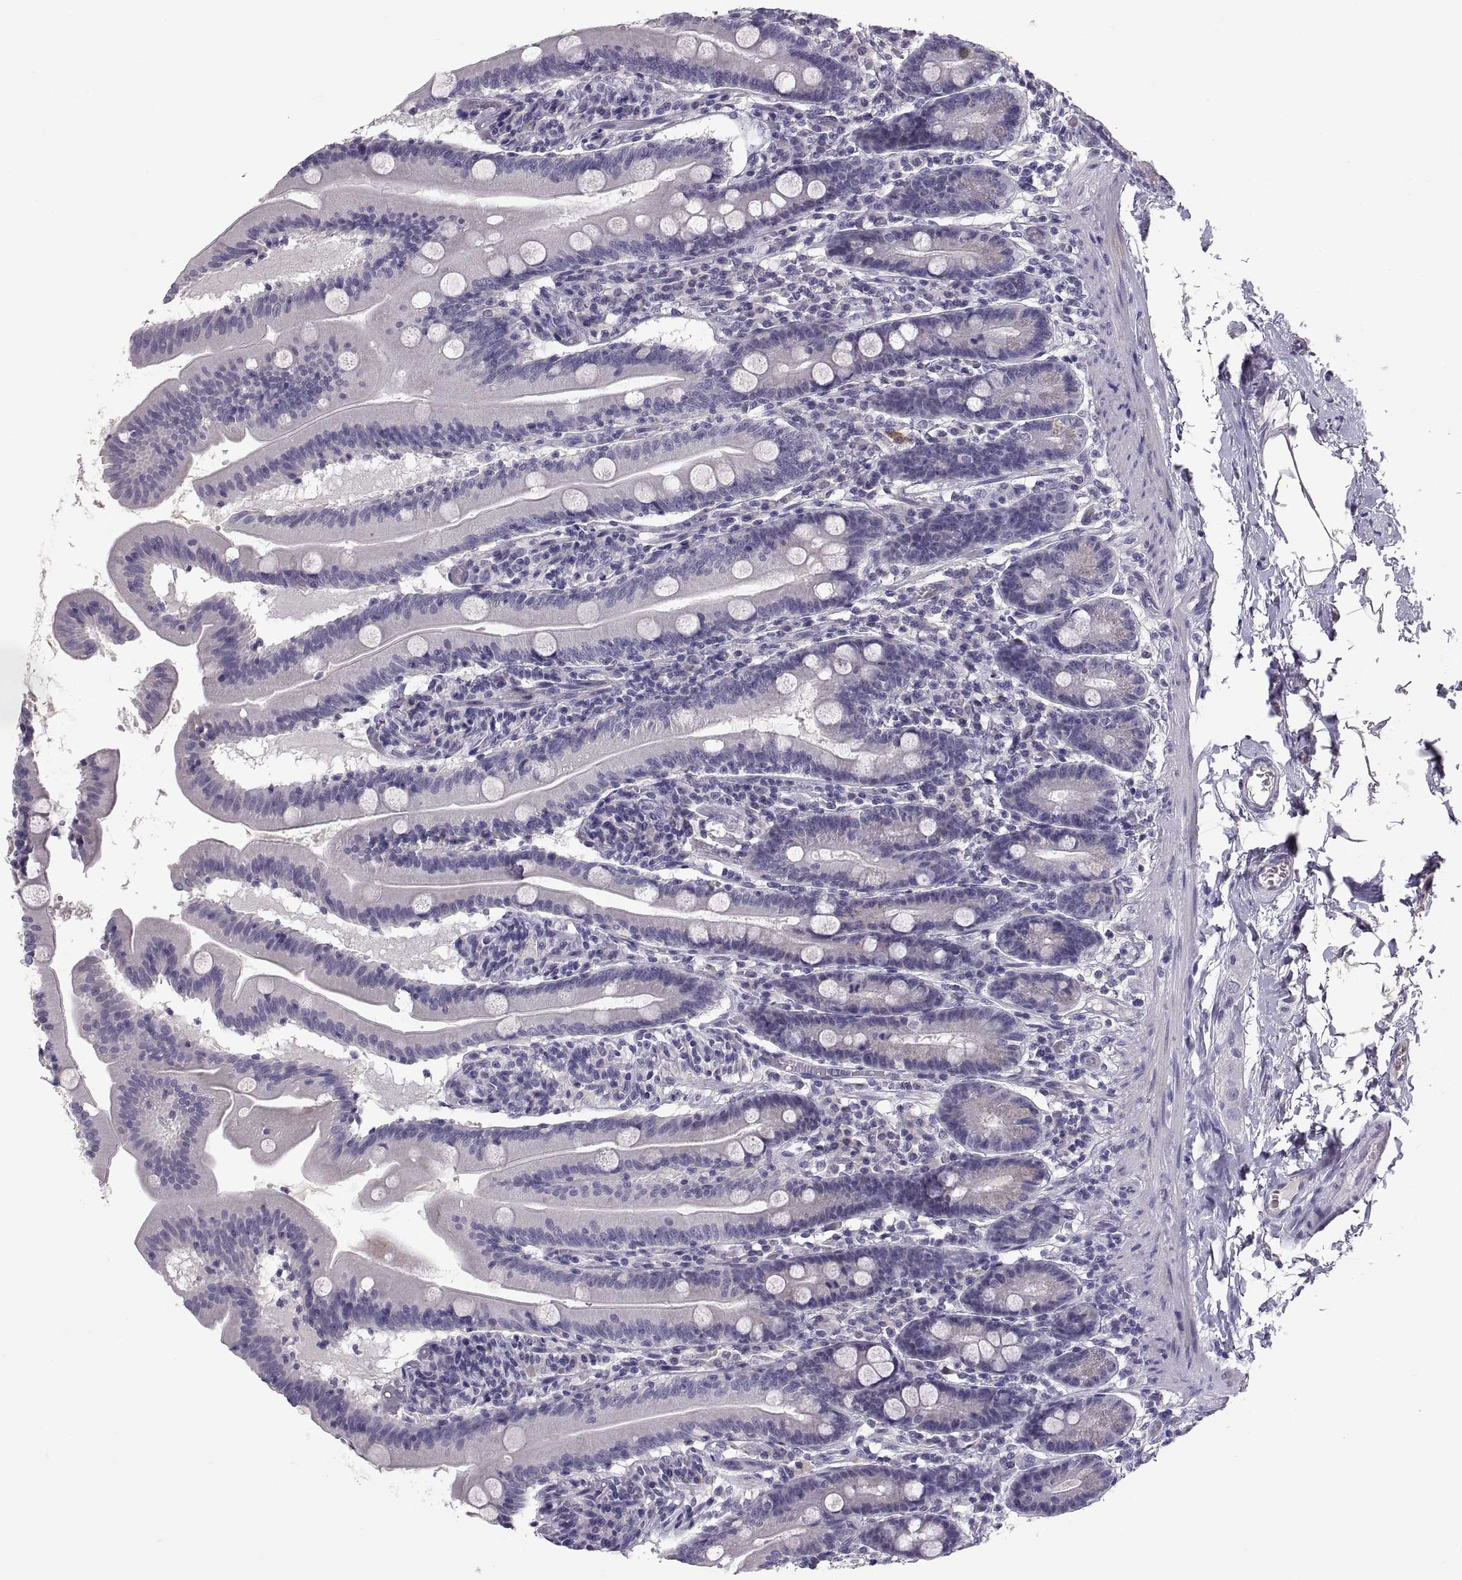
{"staining": {"intensity": "negative", "quantity": "none", "location": "none"}, "tissue": "small intestine", "cell_type": "Glandular cells", "image_type": "normal", "snomed": [{"axis": "morphology", "description": "Normal tissue, NOS"}, {"axis": "topography", "description": "Small intestine"}], "caption": "Glandular cells show no significant protein expression in unremarkable small intestine. The staining is performed using DAB (3,3'-diaminobenzidine) brown chromogen with nuclei counter-stained in using hematoxylin.", "gene": "PTN", "patient": {"sex": "male", "age": 37}}